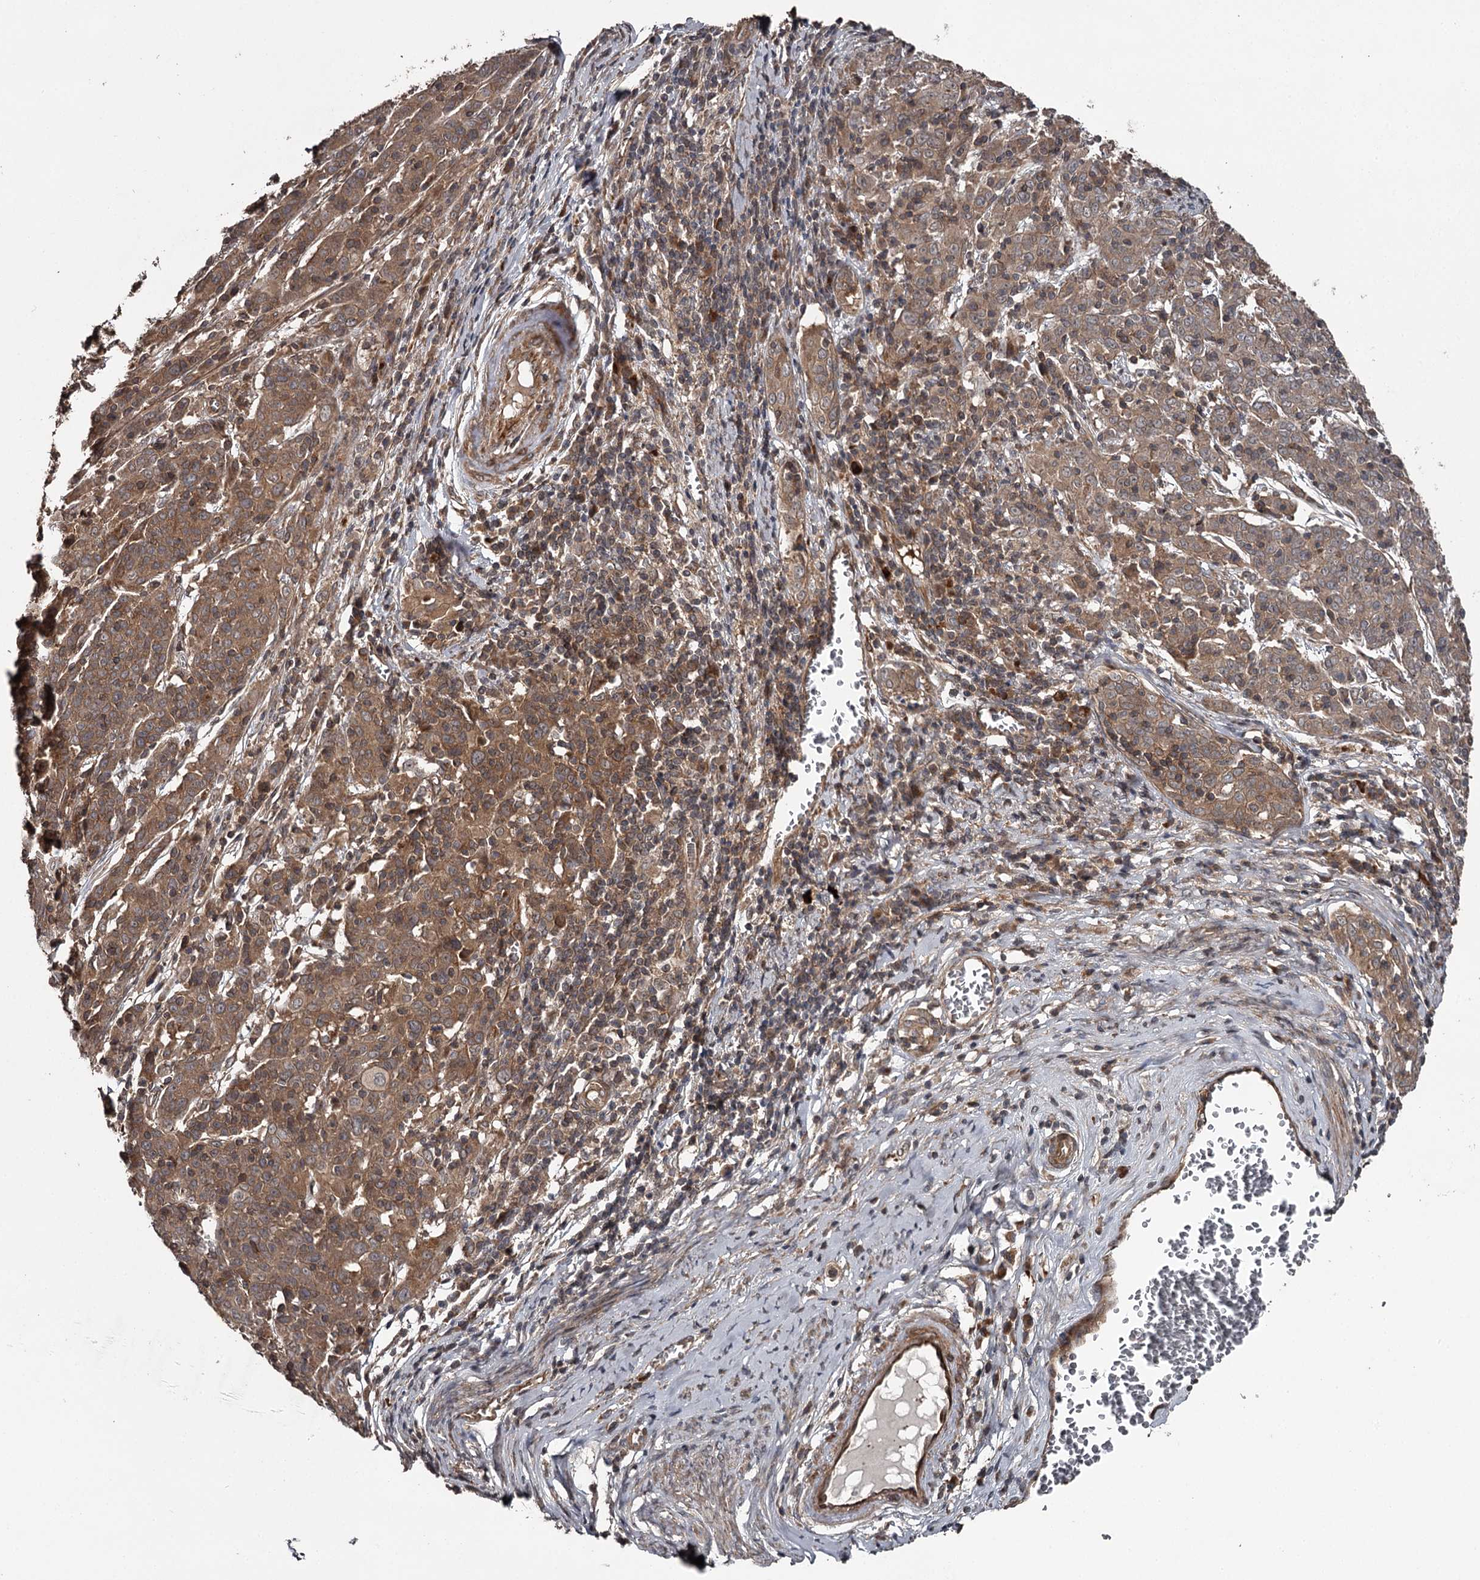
{"staining": {"intensity": "moderate", "quantity": ">75%", "location": "cytoplasmic/membranous"}, "tissue": "cervical cancer", "cell_type": "Tumor cells", "image_type": "cancer", "snomed": [{"axis": "morphology", "description": "Squamous cell carcinoma, NOS"}, {"axis": "topography", "description": "Cervix"}], "caption": "This is an image of IHC staining of cervical cancer, which shows moderate staining in the cytoplasmic/membranous of tumor cells.", "gene": "RAB21", "patient": {"sex": "female", "age": 67}}